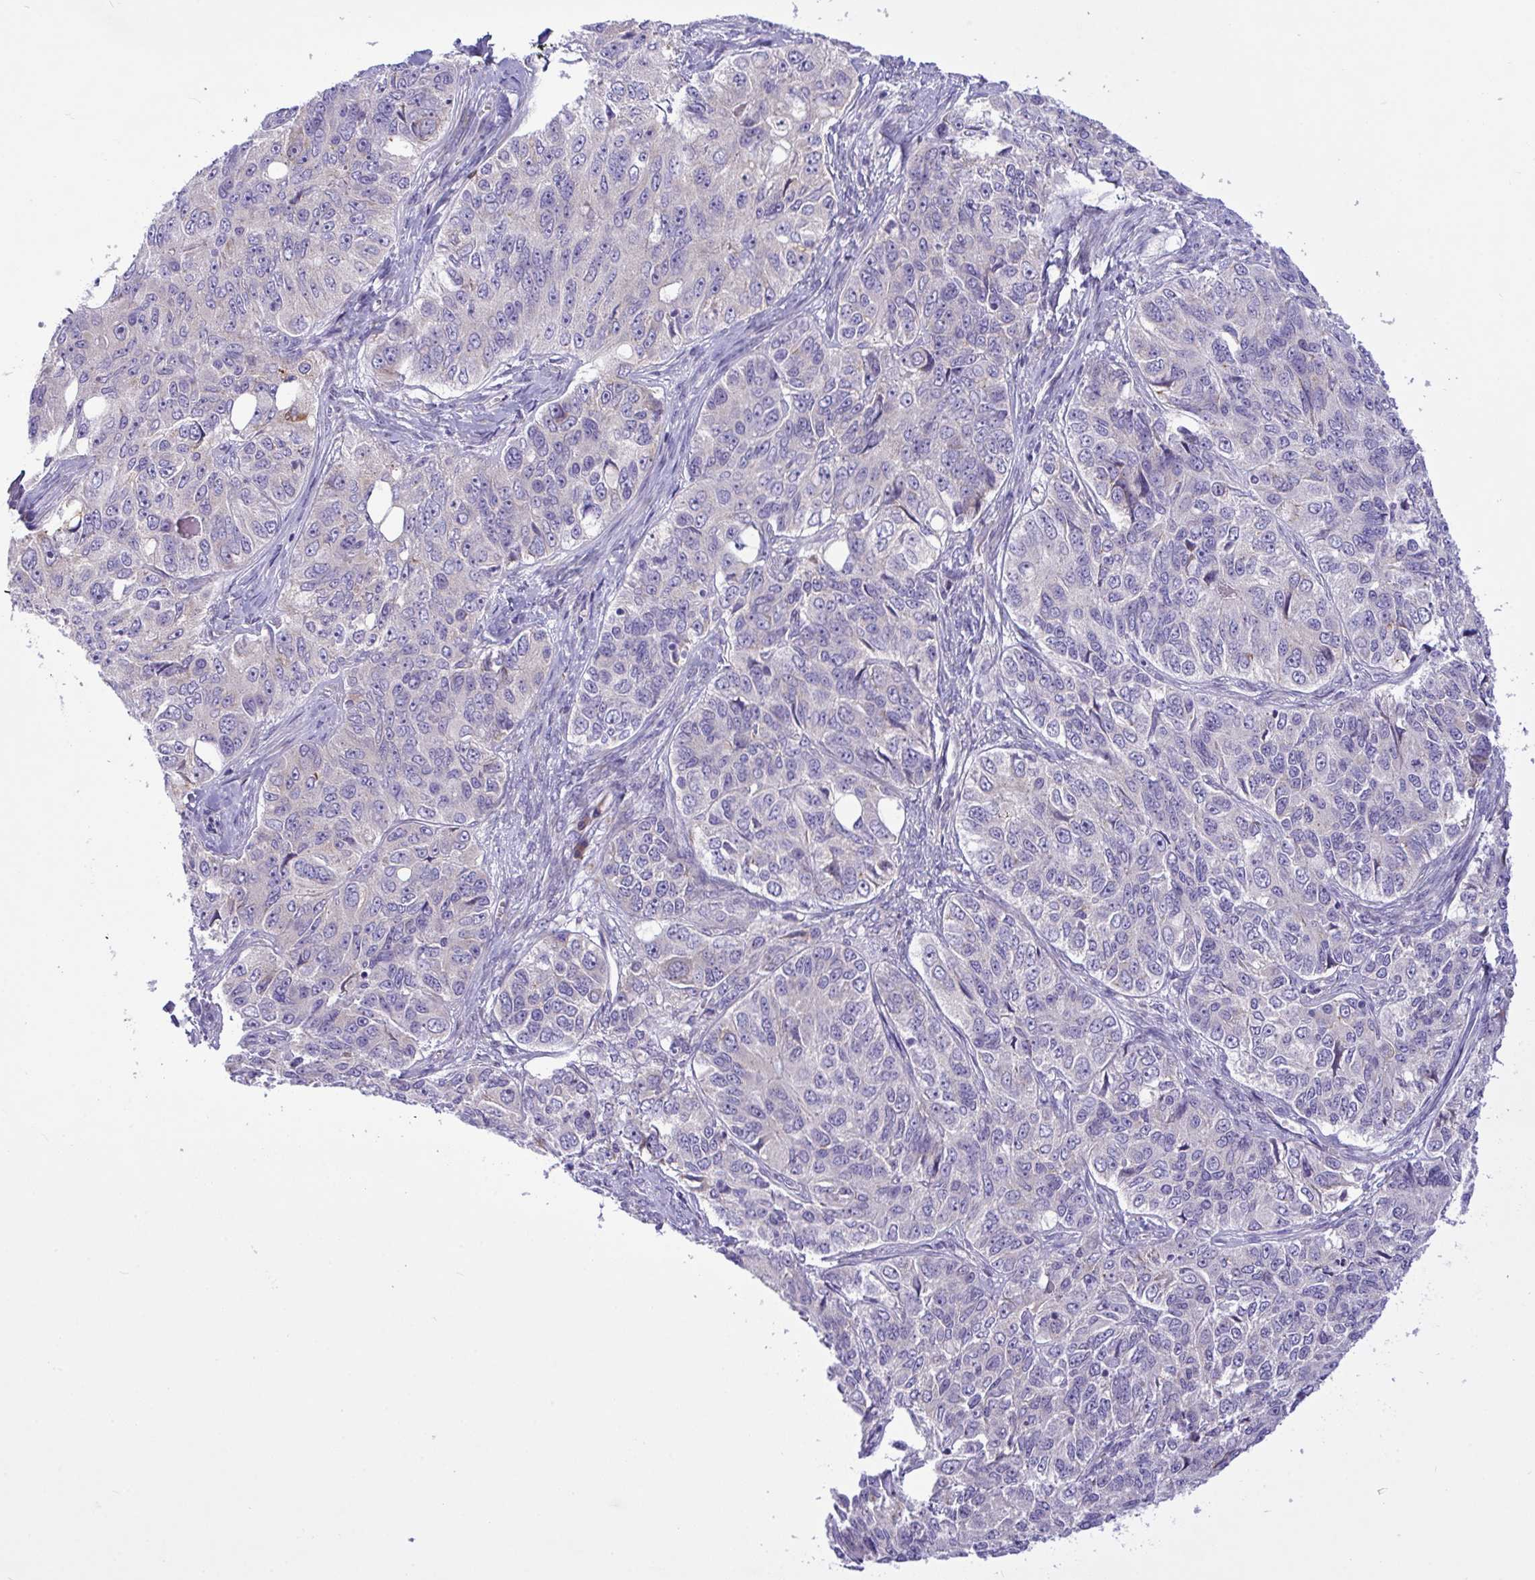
{"staining": {"intensity": "negative", "quantity": "none", "location": "none"}, "tissue": "ovarian cancer", "cell_type": "Tumor cells", "image_type": "cancer", "snomed": [{"axis": "morphology", "description": "Carcinoma, endometroid"}, {"axis": "topography", "description": "Ovary"}], "caption": "This is a micrograph of immunohistochemistry (IHC) staining of ovarian cancer, which shows no expression in tumor cells. (Brightfield microscopy of DAB immunohistochemistry (IHC) at high magnification).", "gene": "FAM86B1", "patient": {"sex": "female", "age": 51}}